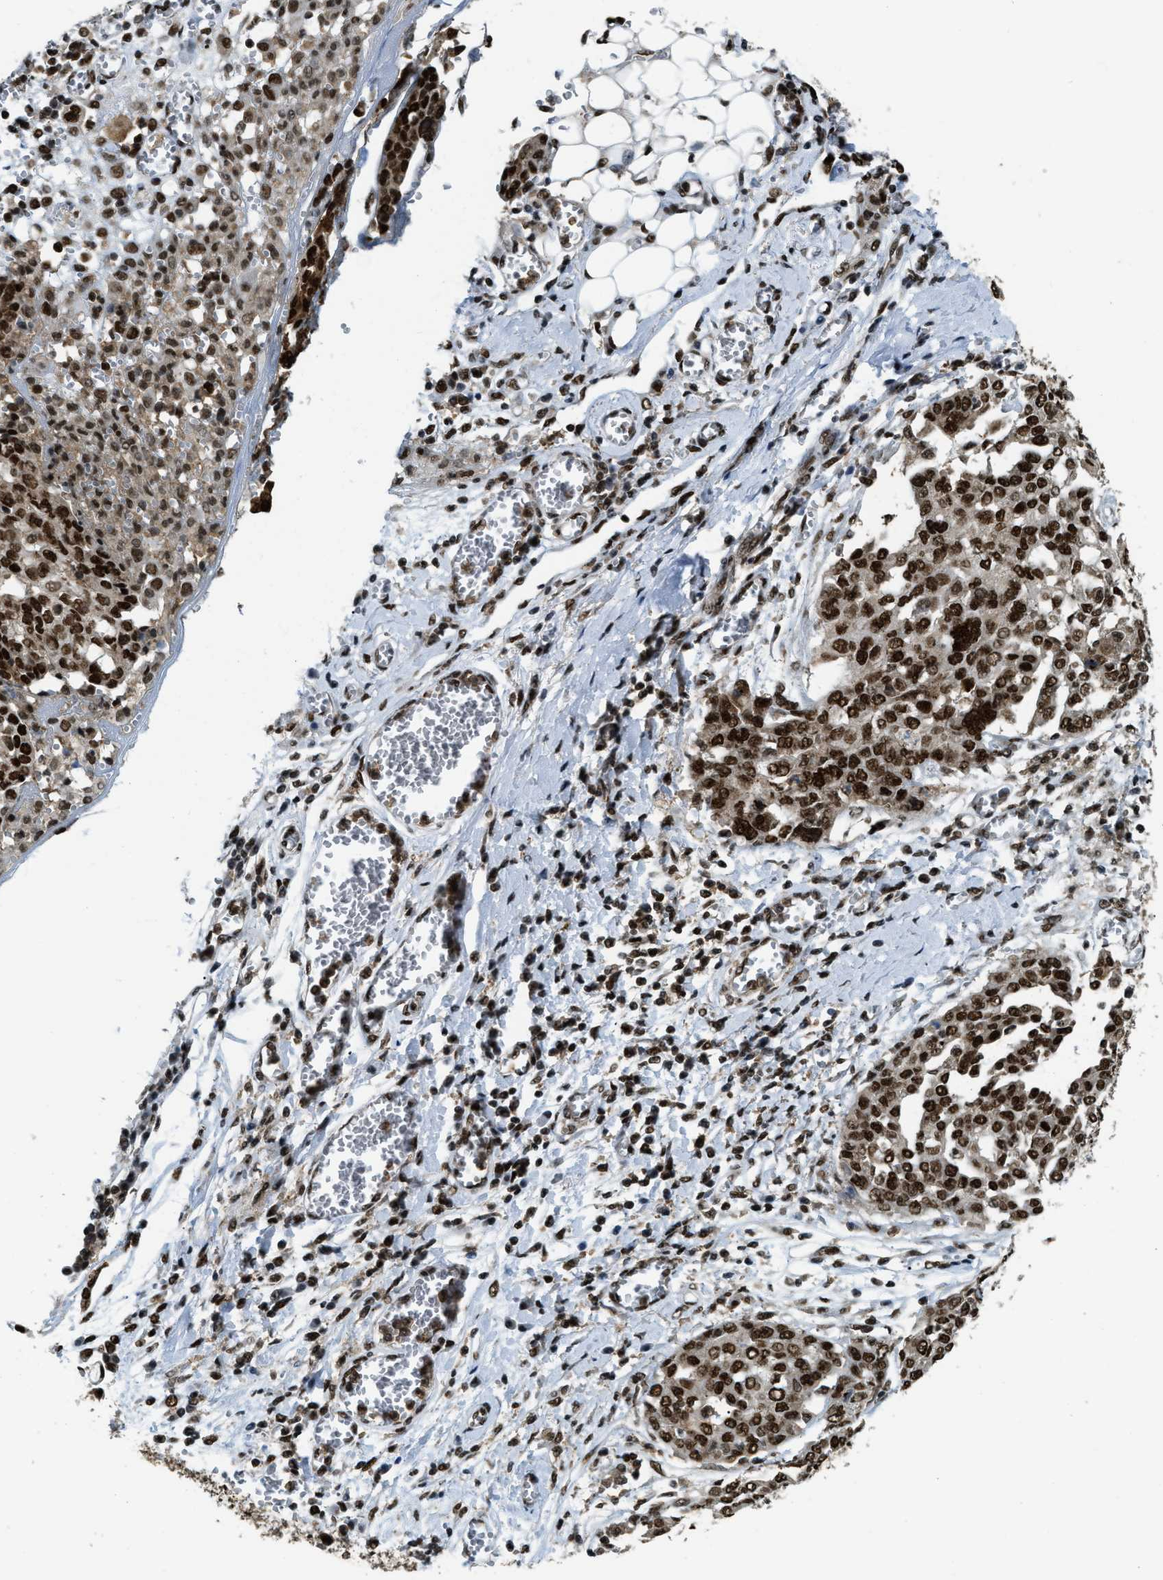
{"staining": {"intensity": "strong", "quantity": ">75%", "location": "nuclear"}, "tissue": "ovarian cancer", "cell_type": "Tumor cells", "image_type": "cancer", "snomed": [{"axis": "morphology", "description": "Cystadenocarcinoma, serous, NOS"}, {"axis": "topography", "description": "Soft tissue"}, {"axis": "topography", "description": "Ovary"}], "caption": "A brown stain highlights strong nuclear expression of a protein in ovarian cancer (serous cystadenocarcinoma) tumor cells.", "gene": "NUMA1", "patient": {"sex": "female", "age": 57}}